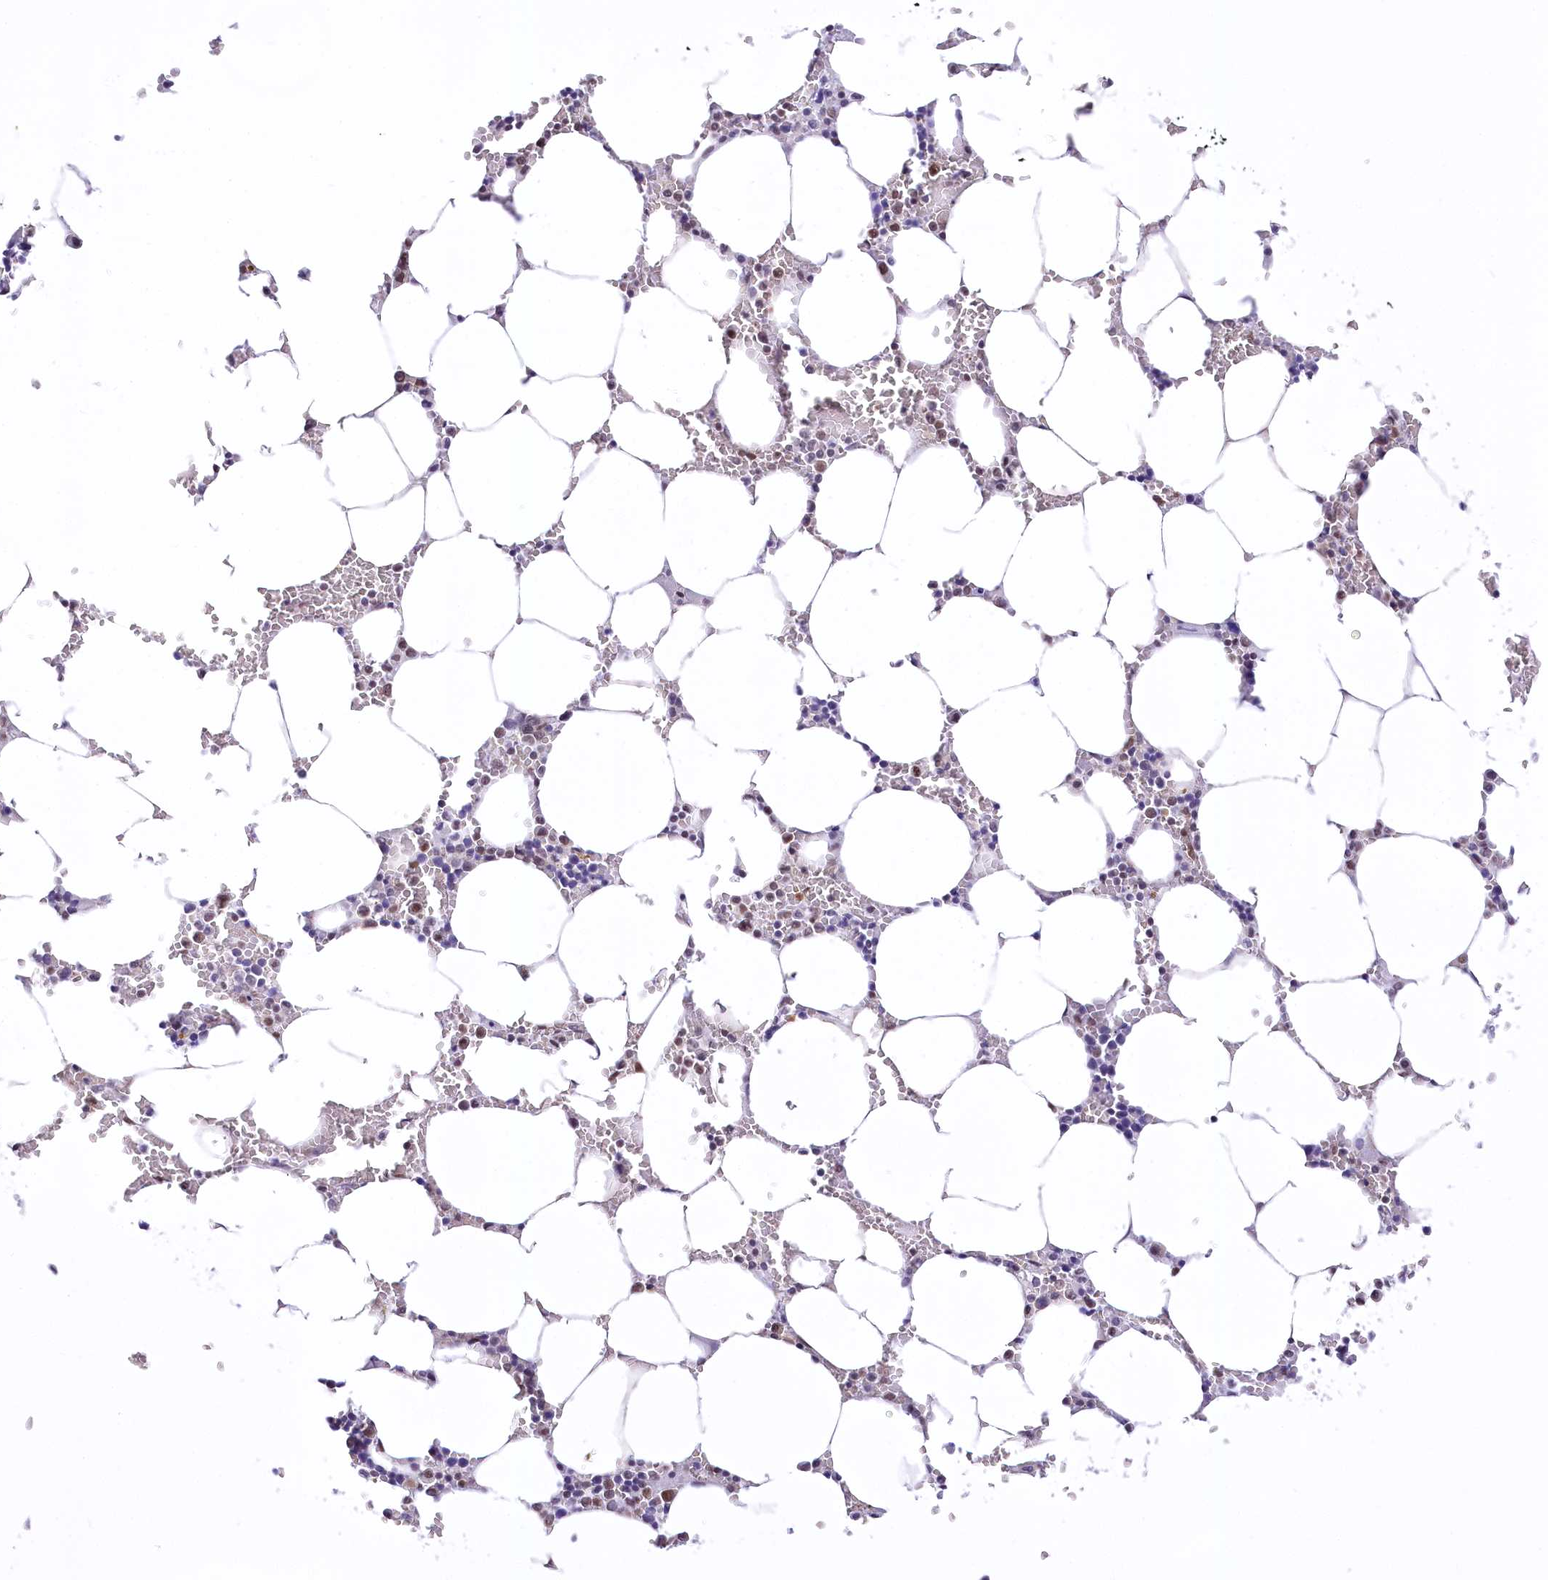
{"staining": {"intensity": "moderate", "quantity": "<25%", "location": "nuclear"}, "tissue": "bone marrow", "cell_type": "Hematopoietic cells", "image_type": "normal", "snomed": [{"axis": "morphology", "description": "Normal tissue, NOS"}, {"axis": "topography", "description": "Bone marrow"}], "caption": "IHC staining of normal bone marrow, which displays low levels of moderate nuclear staining in about <25% of hematopoietic cells indicating moderate nuclear protein expression. The staining was performed using DAB (3,3'-diaminobenzidine) (brown) for protein detection and nuclei were counterstained in hematoxylin (blue).", "gene": "HNRNPA0", "patient": {"sex": "male", "age": 70}}